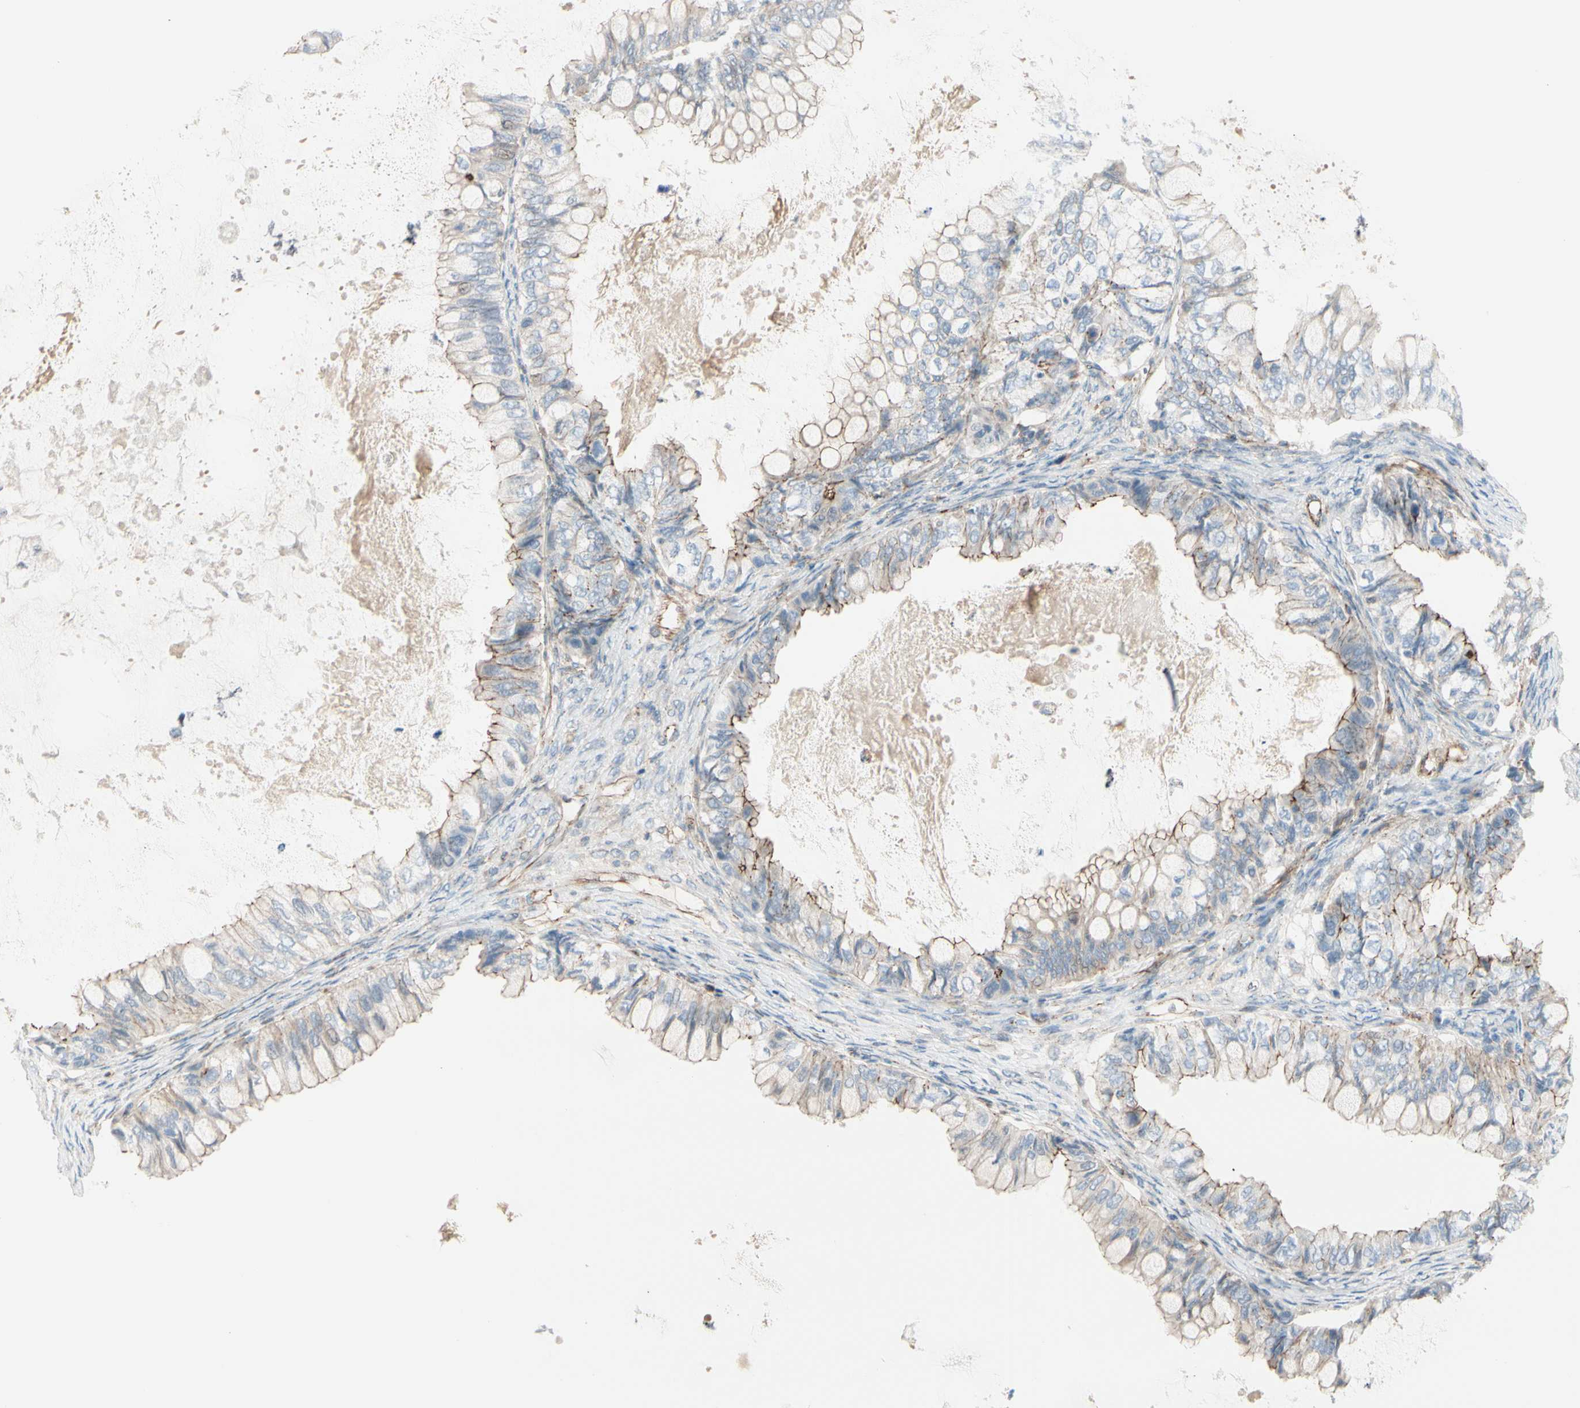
{"staining": {"intensity": "weak", "quantity": "25%-75%", "location": "cytoplasmic/membranous"}, "tissue": "ovarian cancer", "cell_type": "Tumor cells", "image_type": "cancer", "snomed": [{"axis": "morphology", "description": "Cystadenocarcinoma, mucinous, NOS"}, {"axis": "topography", "description": "Ovary"}], "caption": "DAB immunohistochemical staining of ovarian cancer reveals weak cytoplasmic/membranous protein expression in about 25%-75% of tumor cells. (Brightfield microscopy of DAB IHC at high magnification).", "gene": "TJP1", "patient": {"sex": "female", "age": 80}}